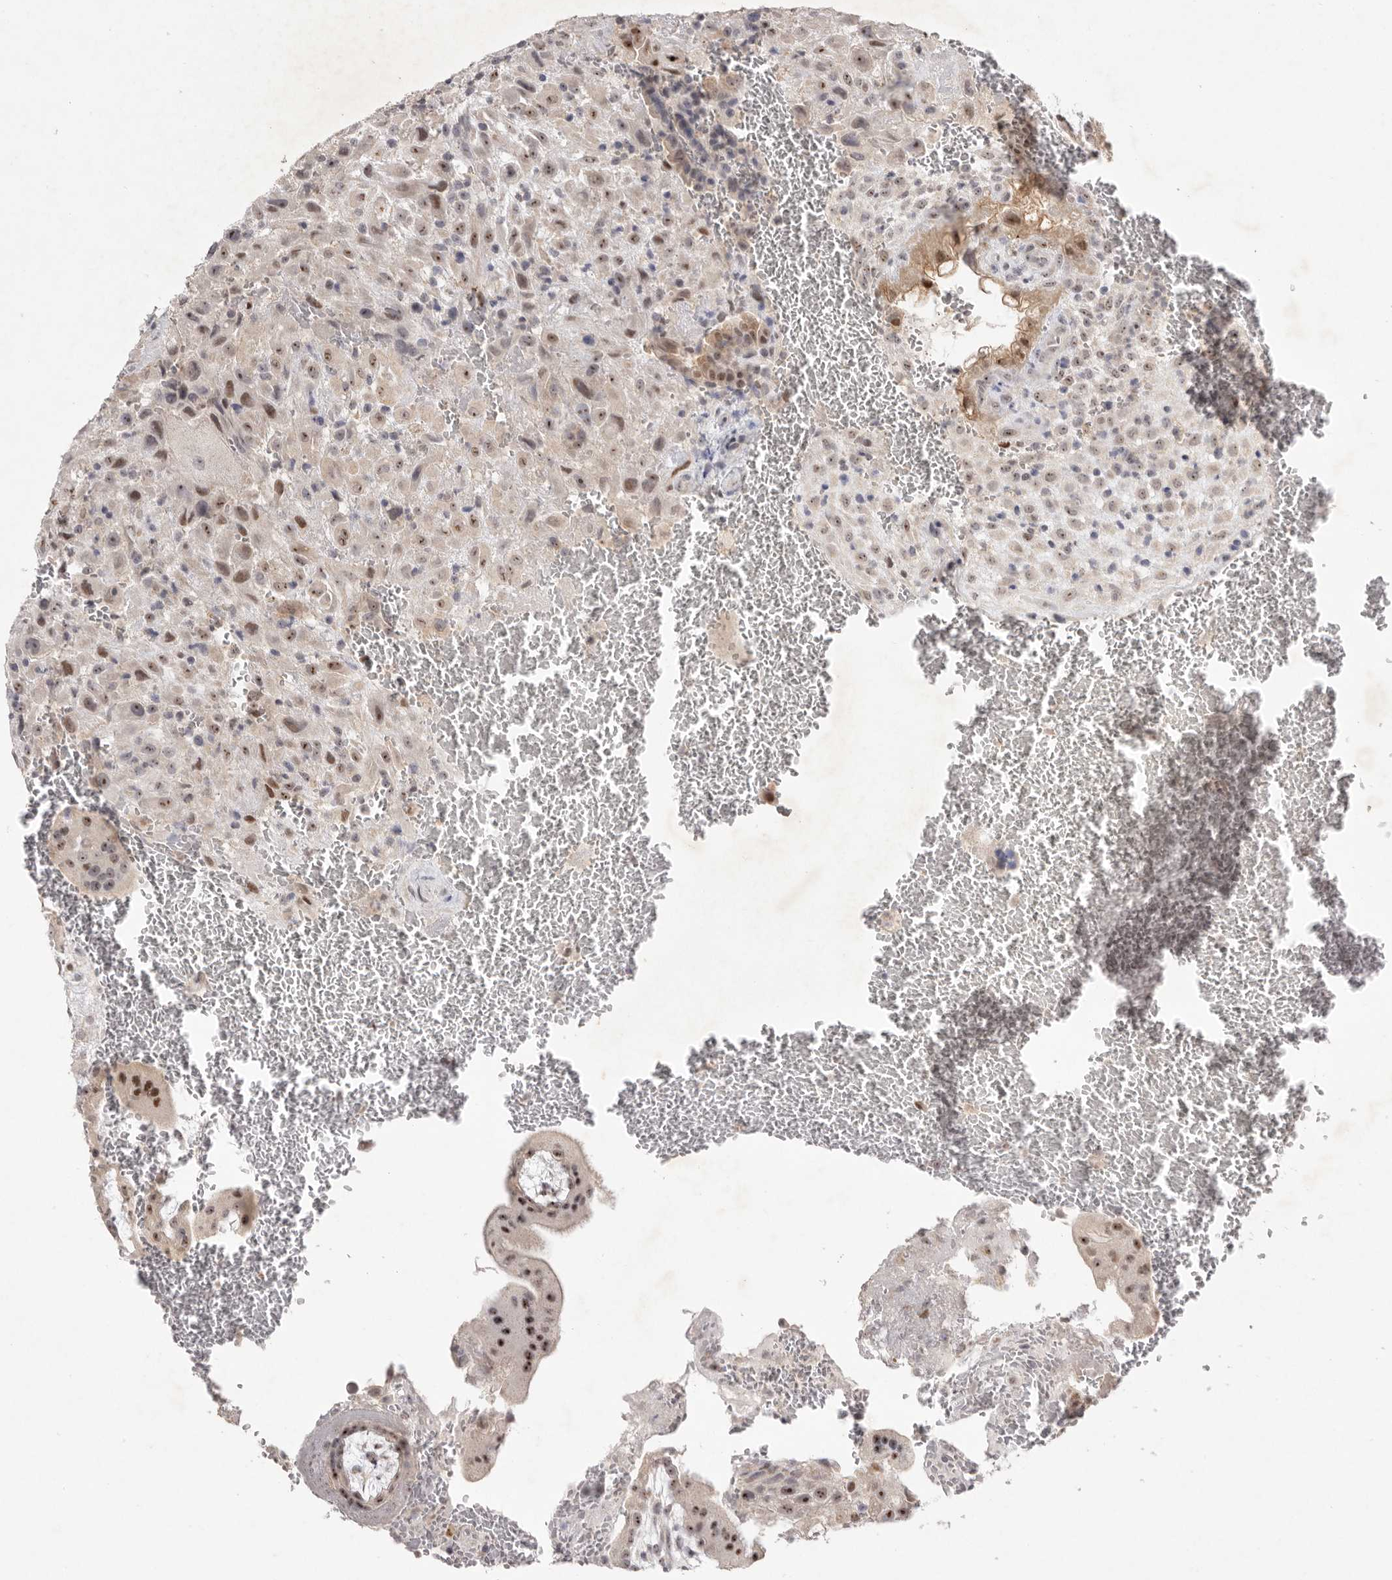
{"staining": {"intensity": "moderate", "quantity": ">75%", "location": "nuclear"}, "tissue": "placenta", "cell_type": "Decidual cells", "image_type": "normal", "snomed": [{"axis": "morphology", "description": "Normal tissue, NOS"}, {"axis": "topography", "description": "Placenta"}], "caption": "The image demonstrates immunohistochemical staining of unremarkable placenta. There is moderate nuclear positivity is seen in about >75% of decidual cells. The protein is shown in brown color, while the nuclei are stained blue.", "gene": "TADA1", "patient": {"sex": "female", "age": 35}}